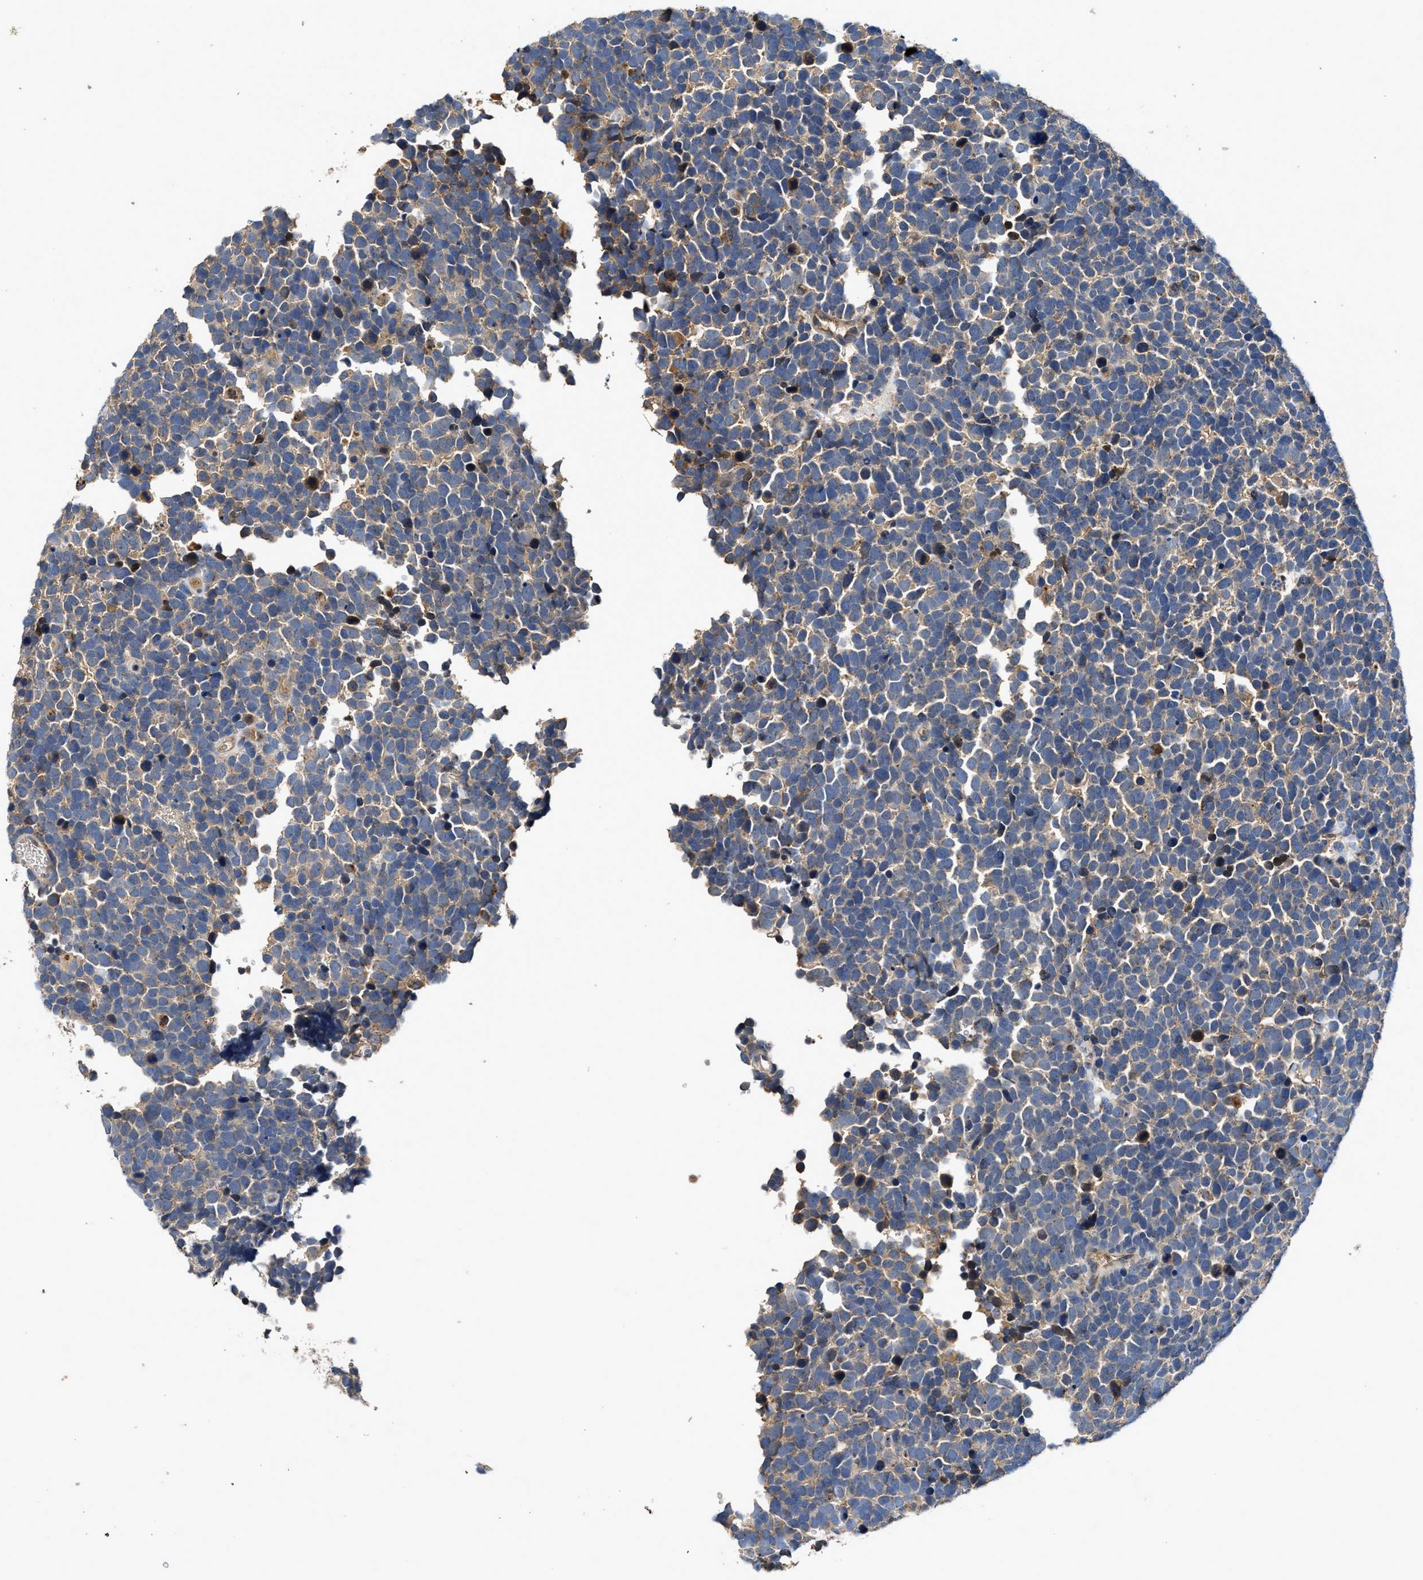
{"staining": {"intensity": "negative", "quantity": "none", "location": "none"}, "tissue": "urothelial cancer", "cell_type": "Tumor cells", "image_type": "cancer", "snomed": [{"axis": "morphology", "description": "Urothelial carcinoma, High grade"}, {"axis": "topography", "description": "Urinary bladder"}], "caption": "An IHC histopathology image of high-grade urothelial carcinoma is shown. There is no staining in tumor cells of high-grade urothelial carcinoma.", "gene": "SIK2", "patient": {"sex": "female", "age": 82}}